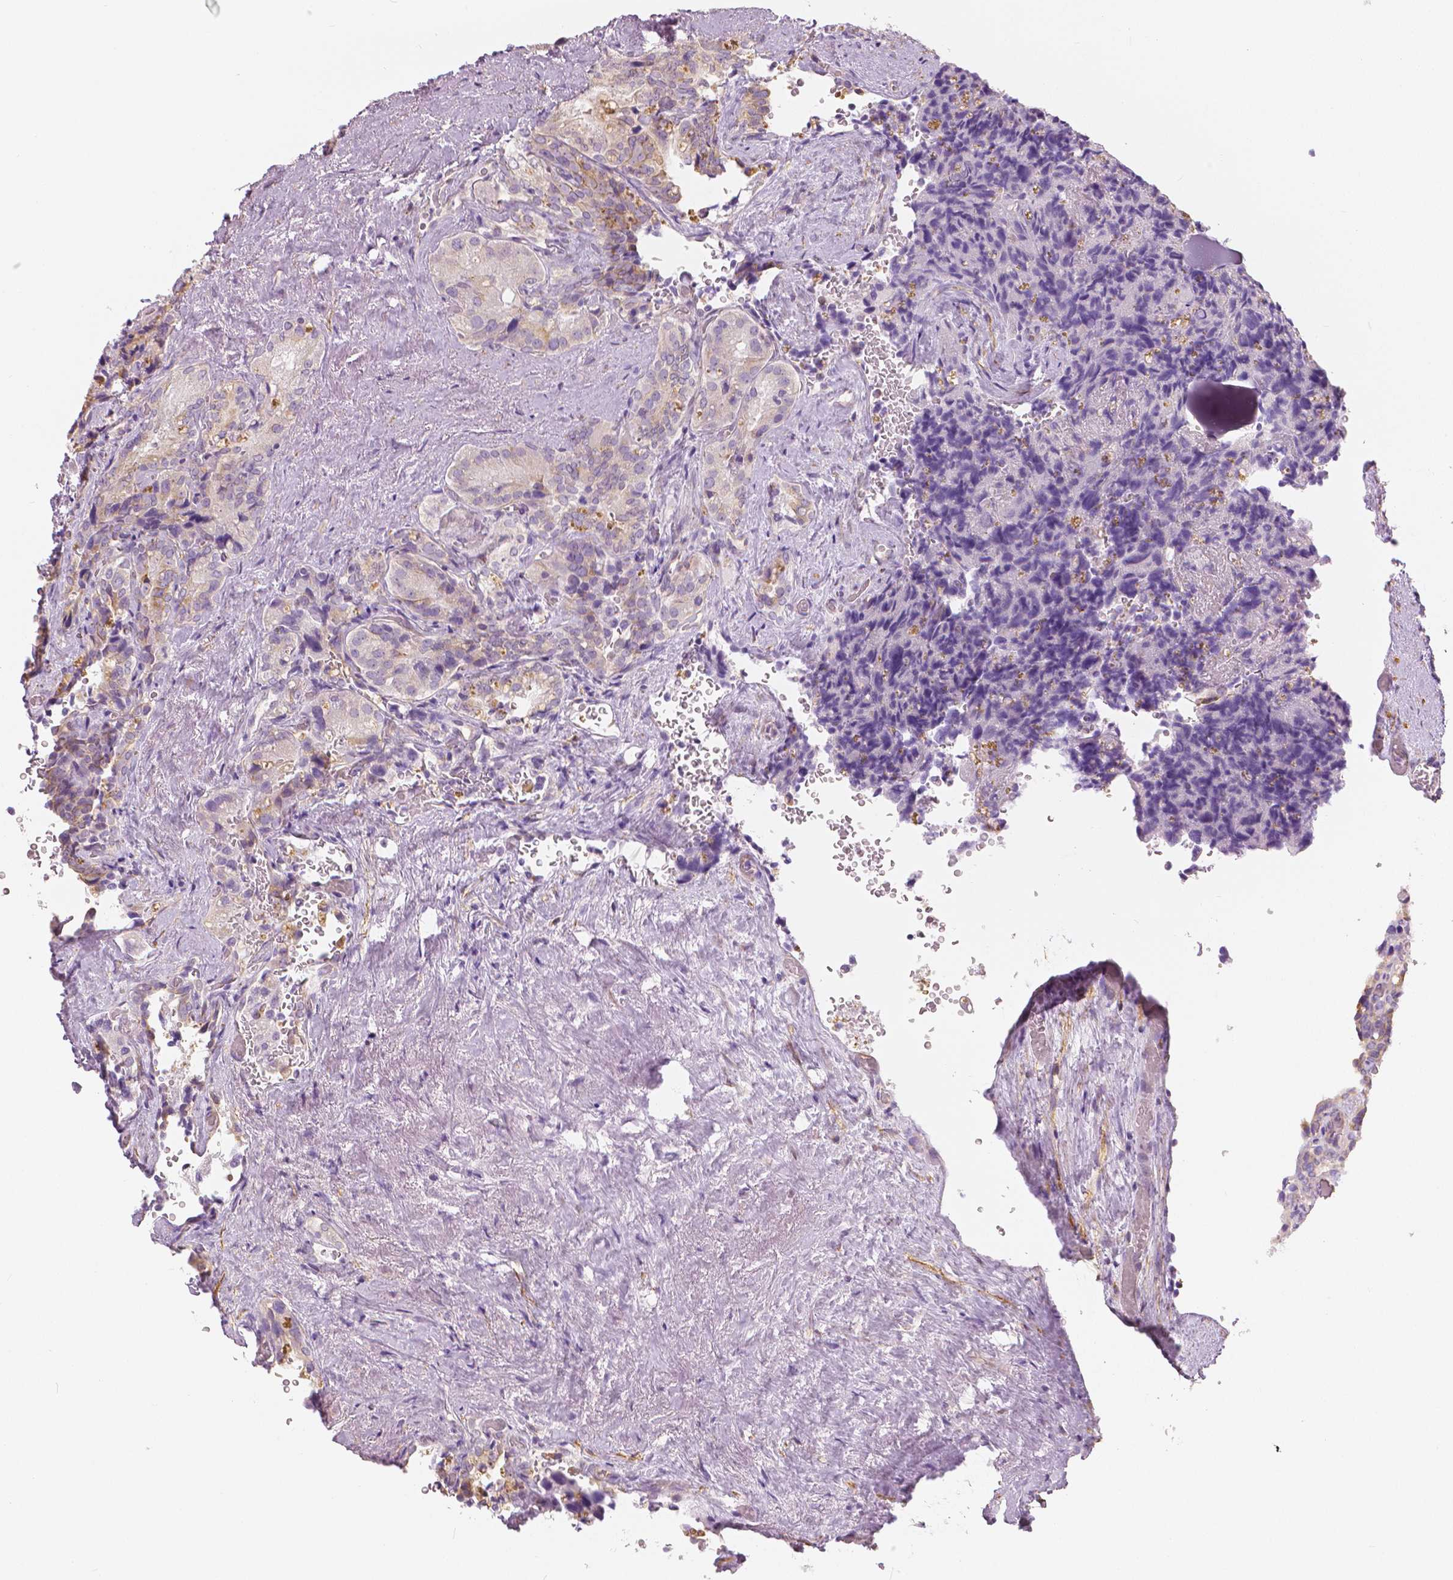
{"staining": {"intensity": "negative", "quantity": "none", "location": "none"}, "tissue": "seminal vesicle", "cell_type": "Glandular cells", "image_type": "normal", "snomed": [{"axis": "morphology", "description": "Normal tissue, NOS"}, {"axis": "topography", "description": "Seminal veicle"}], "caption": "High power microscopy micrograph of an immunohistochemistry (IHC) photomicrograph of normal seminal vesicle, revealing no significant staining in glandular cells.", "gene": "SLC24A1", "patient": {"sex": "male", "age": 69}}